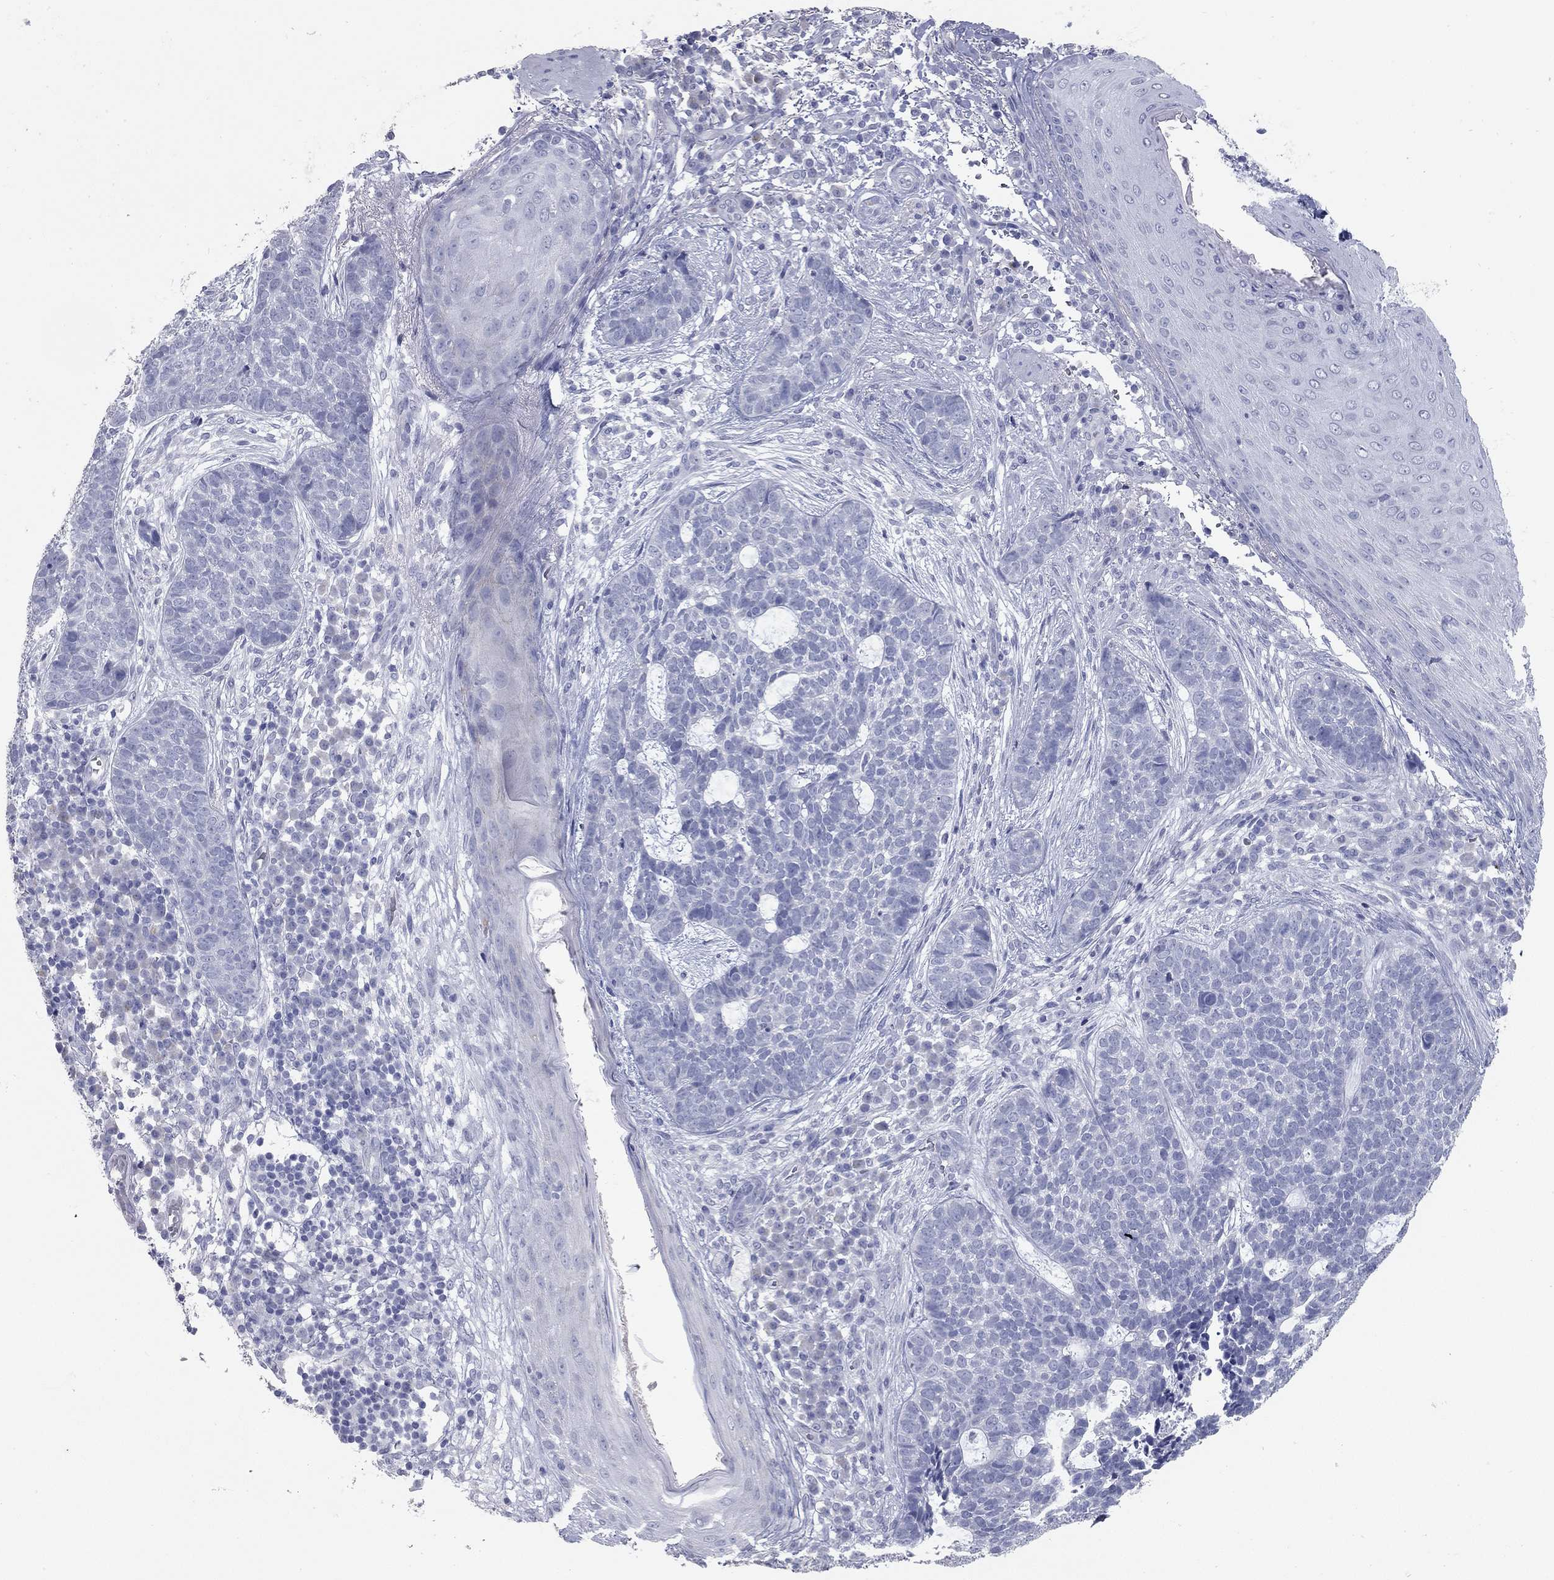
{"staining": {"intensity": "negative", "quantity": "none", "location": "none"}, "tissue": "skin cancer", "cell_type": "Tumor cells", "image_type": "cancer", "snomed": [{"axis": "morphology", "description": "Basal cell carcinoma"}, {"axis": "topography", "description": "Skin"}], "caption": "Tumor cells are negative for brown protein staining in skin cancer. (Immunohistochemistry (ihc), brightfield microscopy, high magnification).", "gene": "TAC1", "patient": {"sex": "female", "age": 69}}